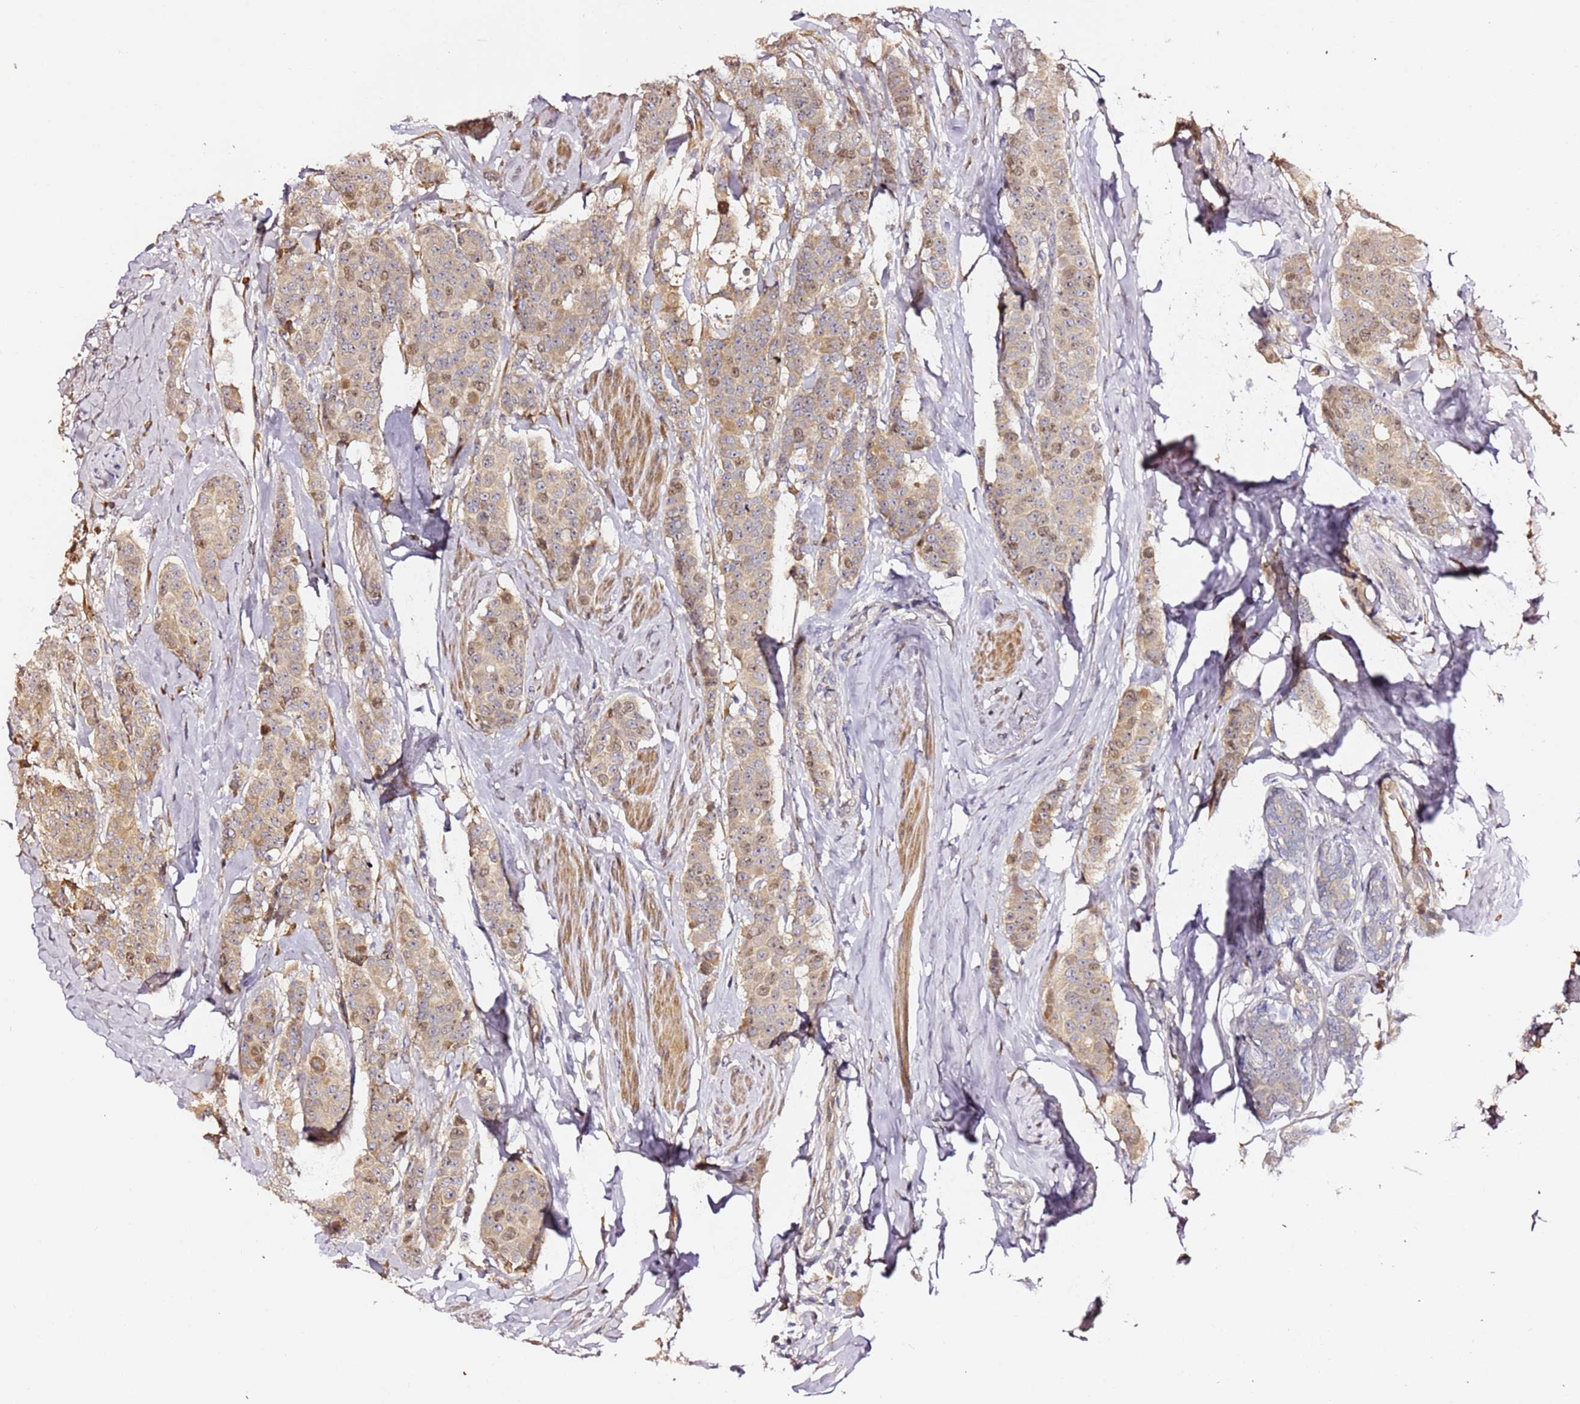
{"staining": {"intensity": "moderate", "quantity": "<25%", "location": "cytoplasmic/membranous"}, "tissue": "breast cancer", "cell_type": "Tumor cells", "image_type": "cancer", "snomed": [{"axis": "morphology", "description": "Duct carcinoma"}, {"axis": "topography", "description": "Breast"}], "caption": "A brown stain labels moderate cytoplasmic/membranous staining of a protein in intraductal carcinoma (breast) tumor cells.", "gene": "HSD17B7", "patient": {"sex": "female", "age": 40}}